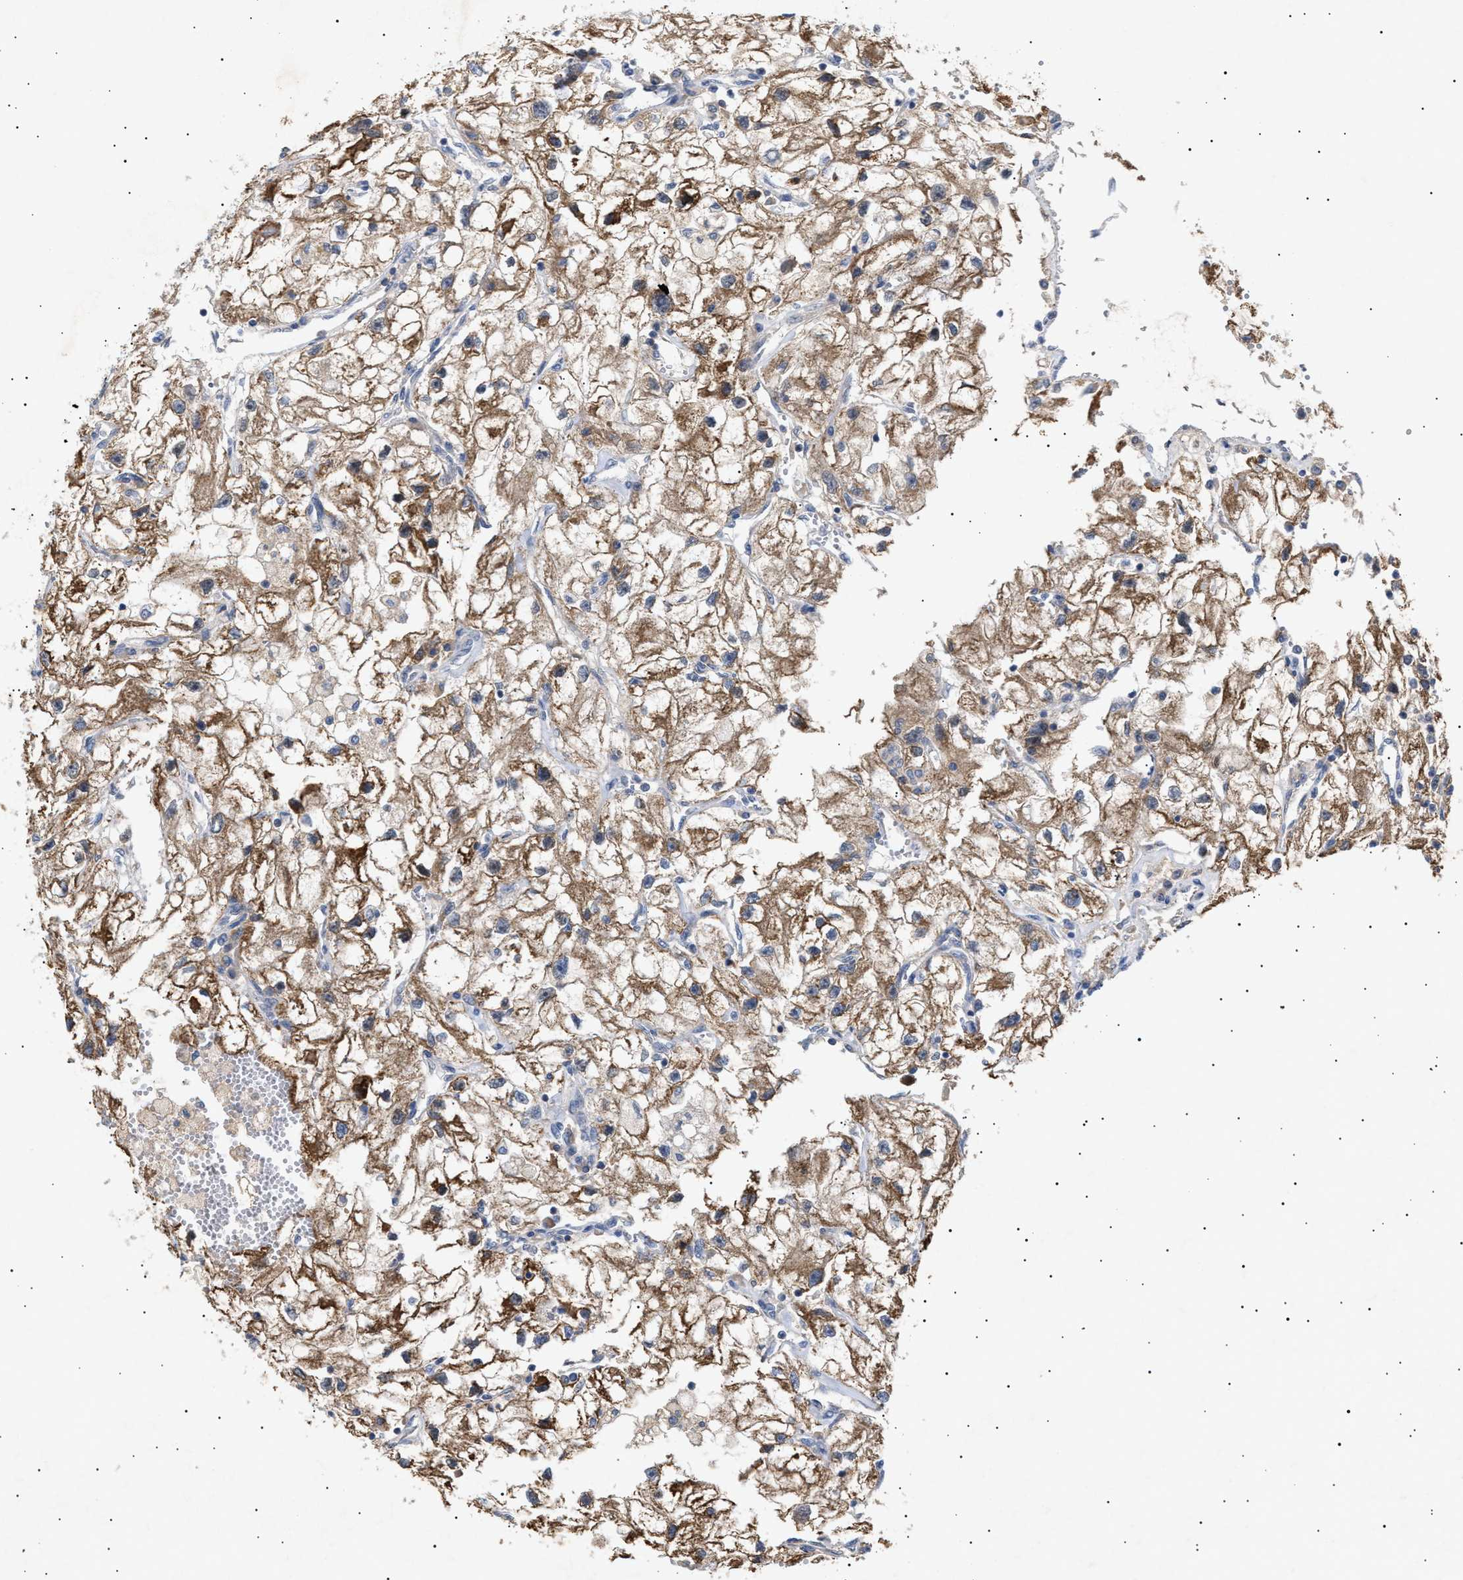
{"staining": {"intensity": "moderate", "quantity": ">75%", "location": "cytoplasmic/membranous"}, "tissue": "renal cancer", "cell_type": "Tumor cells", "image_type": "cancer", "snomed": [{"axis": "morphology", "description": "Adenocarcinoma, NOS"}, {"axis": "topography", "description": "Kidney"}], "caption": "Brown immunohistochemical staining in human renal cancer (adenocarcinoma) exhibits moderate cytoplasmic/membranous staining in about >75% of tumor cells.", "gene": "SIRT5", "patient": {"sex": "female", "age": 70}}